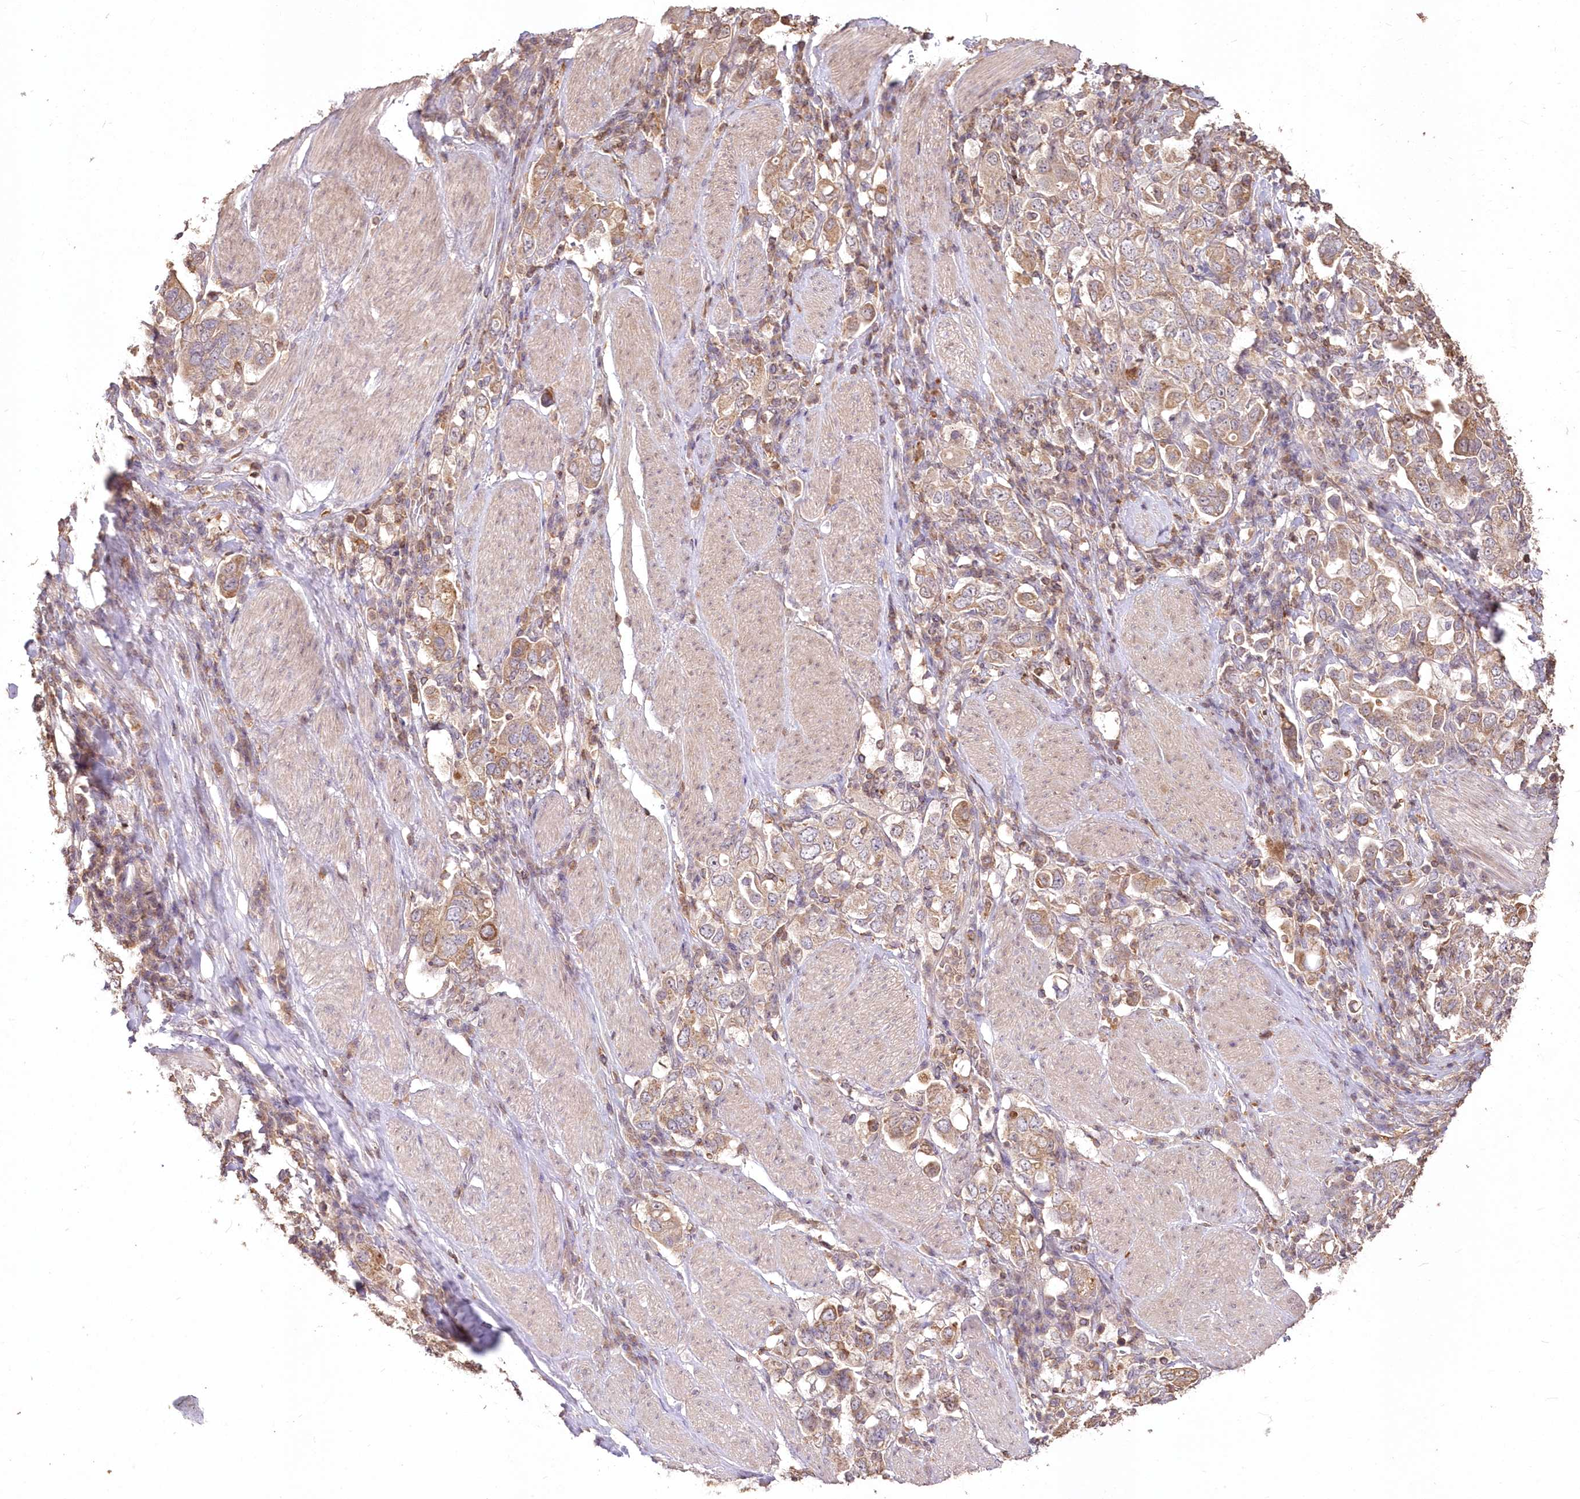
{"staining": {"intensity": "moderate", "quantity": ">75%", "location": "cytoplasmic/membranous"}, "tissue": "stomach cancer", "cell_type": "Tumor cells", "image_type": "cancer", "snomed": [{"axis": "morphology", "description": "Adenocarcinoma, NOS"}, {"axis": "topography", "description": "Stomach, upper"}], "caption": "Brown immunohistochemical staining in stomach cancer (adenocarcinoma) exhibits moderate cytoplasmic/membranous positivity in approximately >75% of tumor cells.", "gene": "STK17B", "patient": {"sex": "male", "age": 62}}